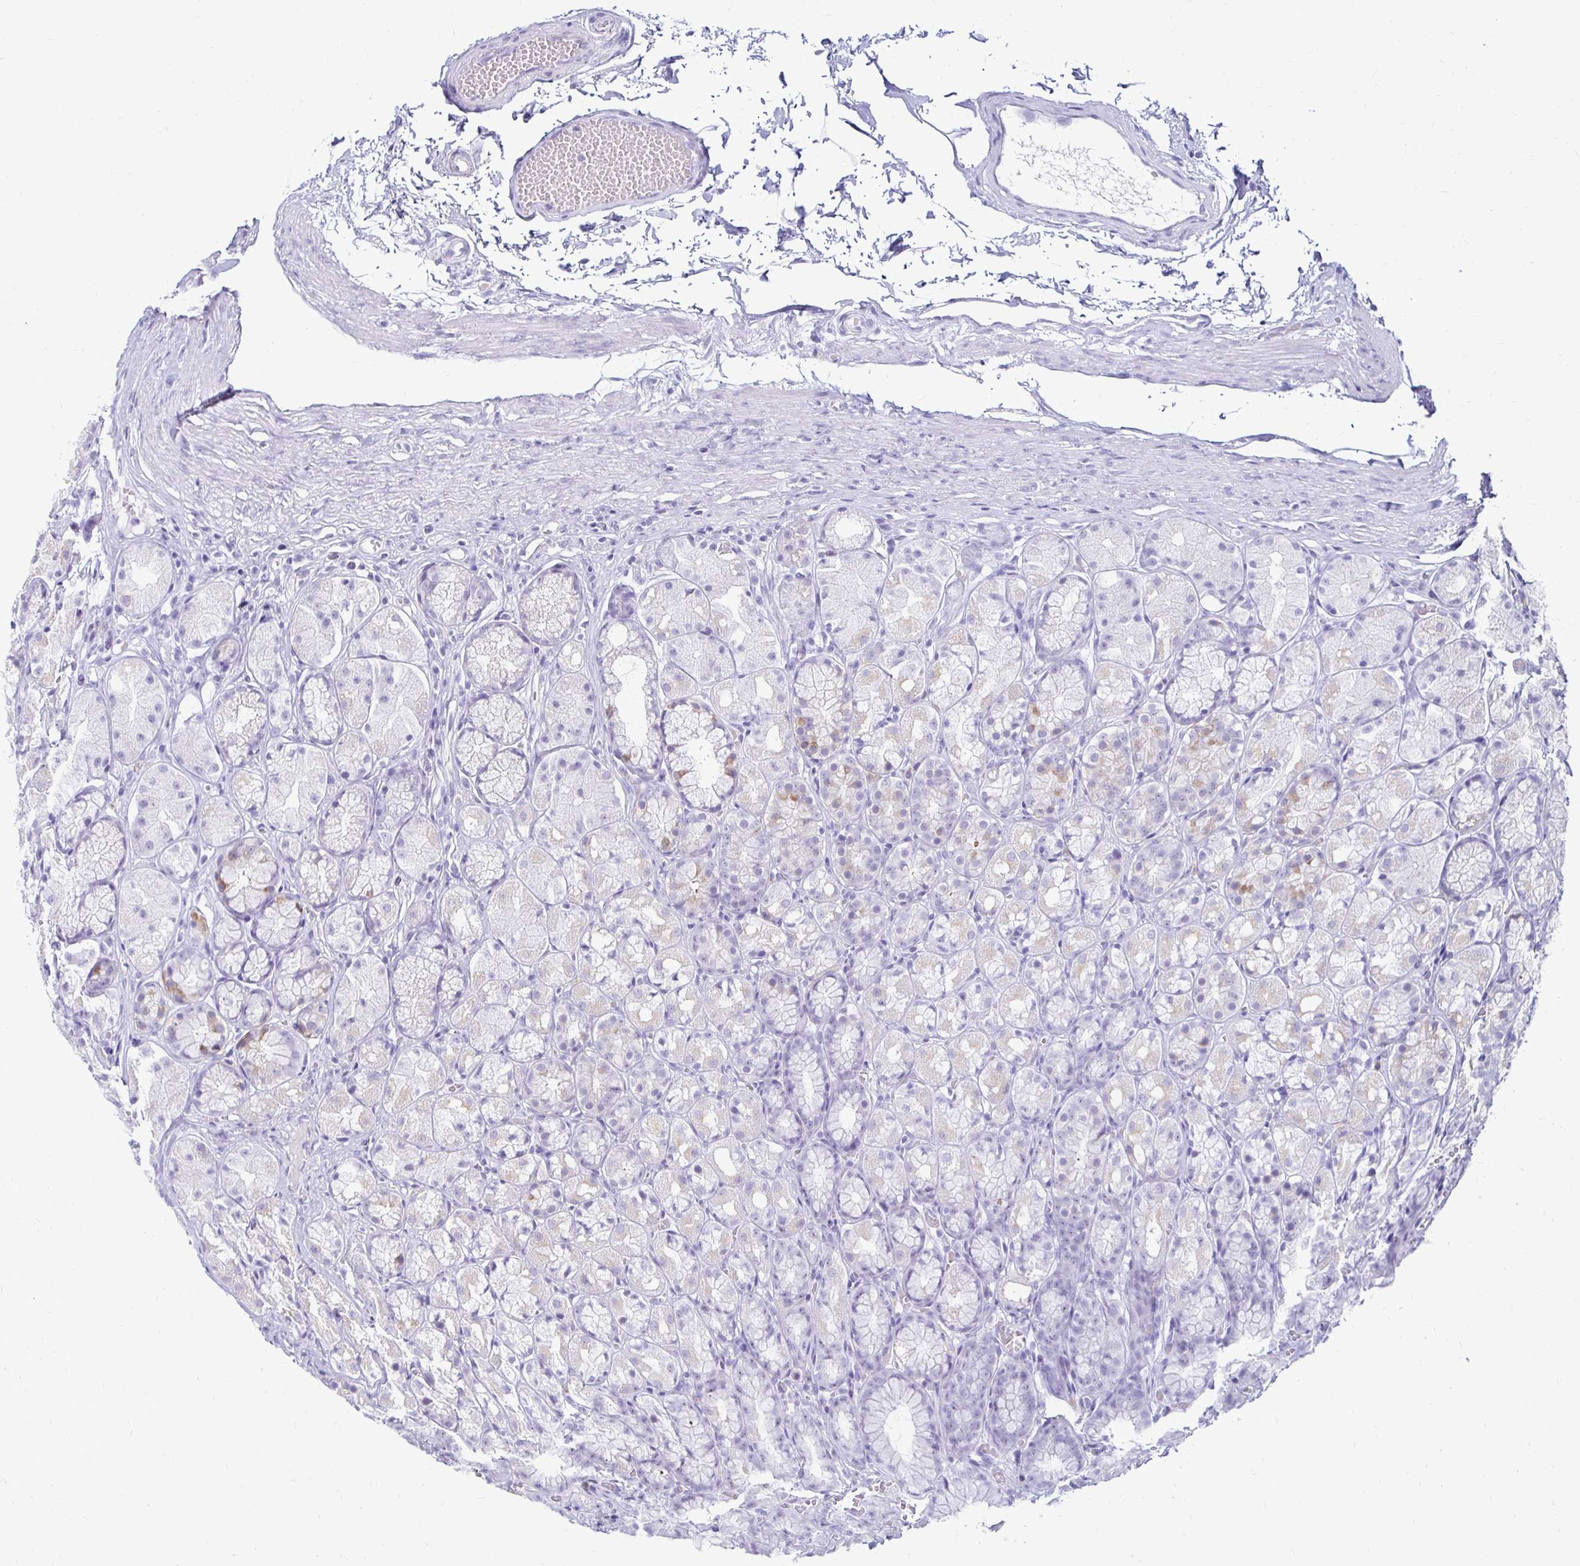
{"staining": {"intensity": "negative", "quantity": "none", "location": "none"}, "tissue": "stomach", "cell_type": "Glandular cells", "image_type": "normal", "snomed": [{"axis": "morphology", "description": "Normal tissue, NOS"}, {"axis": "topography", "description": "Stomach"}], "caption": "Immunohistochemical staining of unremarkable stomach exhibits no significant staining in glandular cells. (DAB immunohistochemistry with hematoxylin counter stain).", "gene": "CST6", "patient": {"sex": "male", "age": 70}}